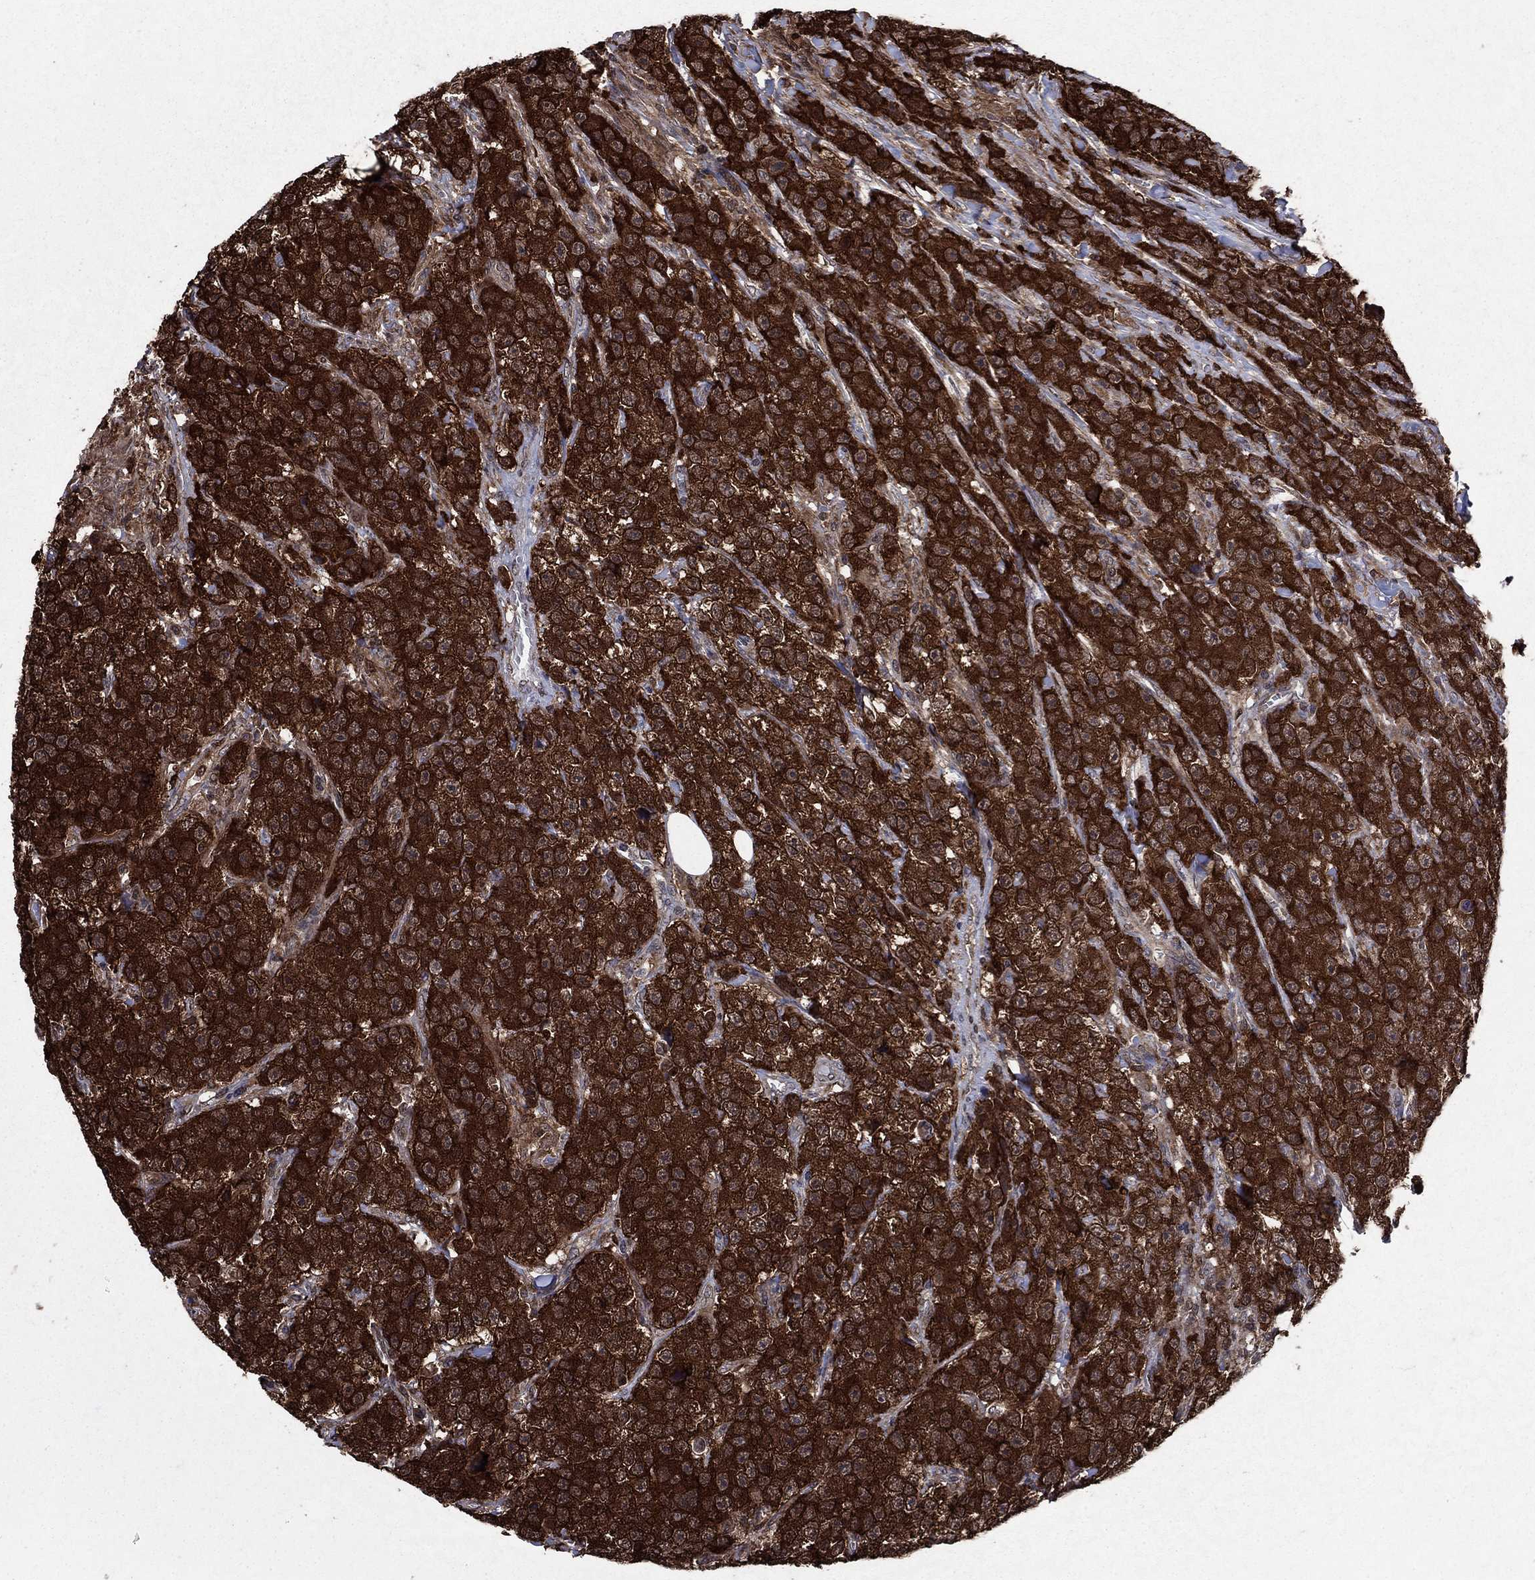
{"staining": {"intensity": "strong", "quantity": ">75%", "location": "cytoplasmic/membranous"}, "tissue": "testis cancer", "cell_type": "Tumor cells", "image_type": "cancer", "snomed": [{"axis": "morphology", "description": "Seminoma, NOS"}, {"axis": "topography", "description": "Testis"}], "caption": "A high amount of strong cytoplasmic/membranous expression is present in about >75% of tumor cells in testis cancer (seminoma) tissue. (Stains: DAB in brown, nuclei in blue, Microscopy: brightfield microscopy at high magnification).", "gene": "CACYBP", "patient": {"sex": "male", "age": 59}}